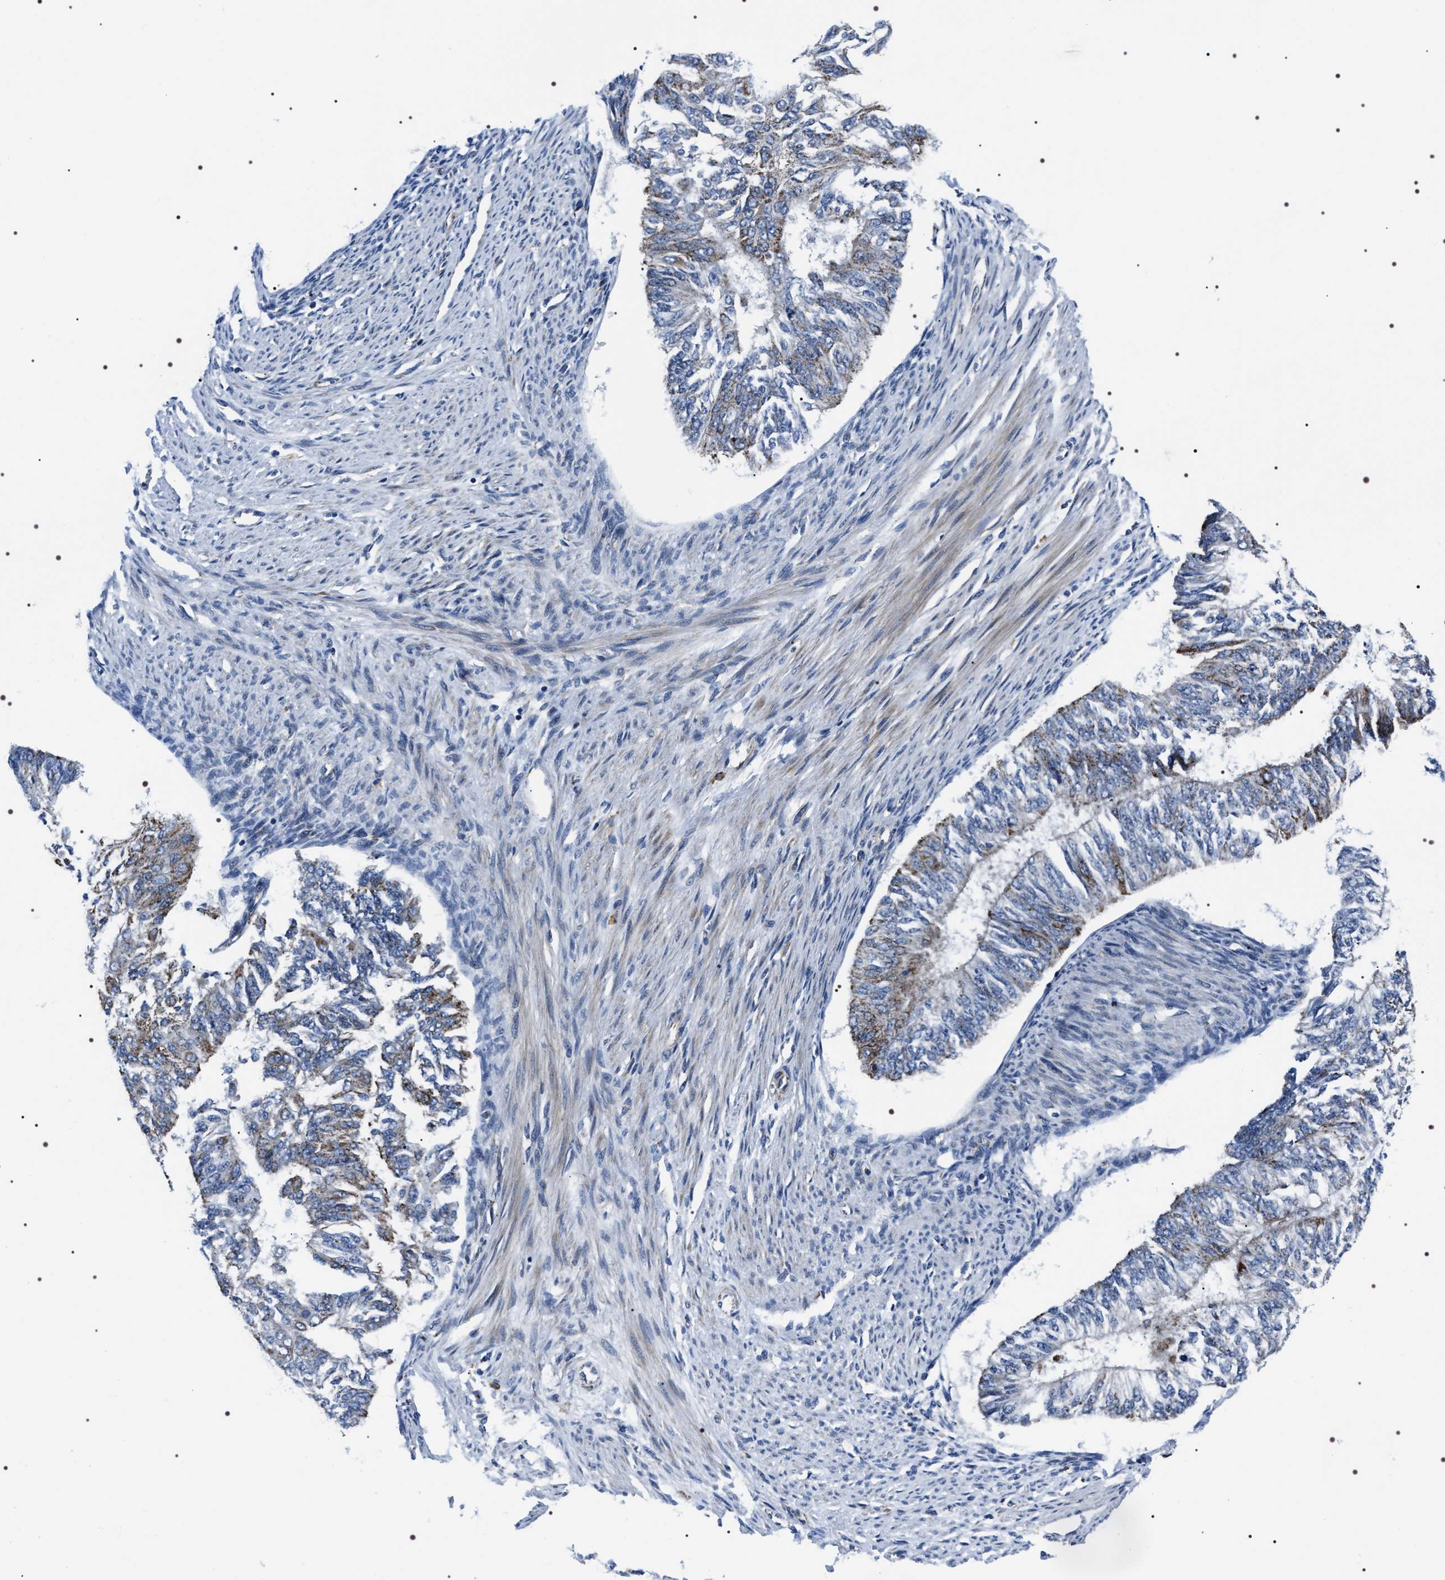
{"staining": {"intensity": "moderate", "quantity": "<25%", "location": "cytoplasmic/membranous"}, "tissue": "endometrial cancer", "cell_type": "Tumor cells", "image_type": "cancer", "snomed": [{"axis": "morphology", "description": "Adenocarcinoma, NOS"}, {"axis": "topography", "description": "Endometrium"}], "caption": "High-power microscopy captured an IHC photomicrograph of endometrial cancer, revealing moderate cytoplasmic/membranous positivity in about <25% of tumor cells.", "gene": "NTMT1", "patient": {"sex": "female", "age": 32}}